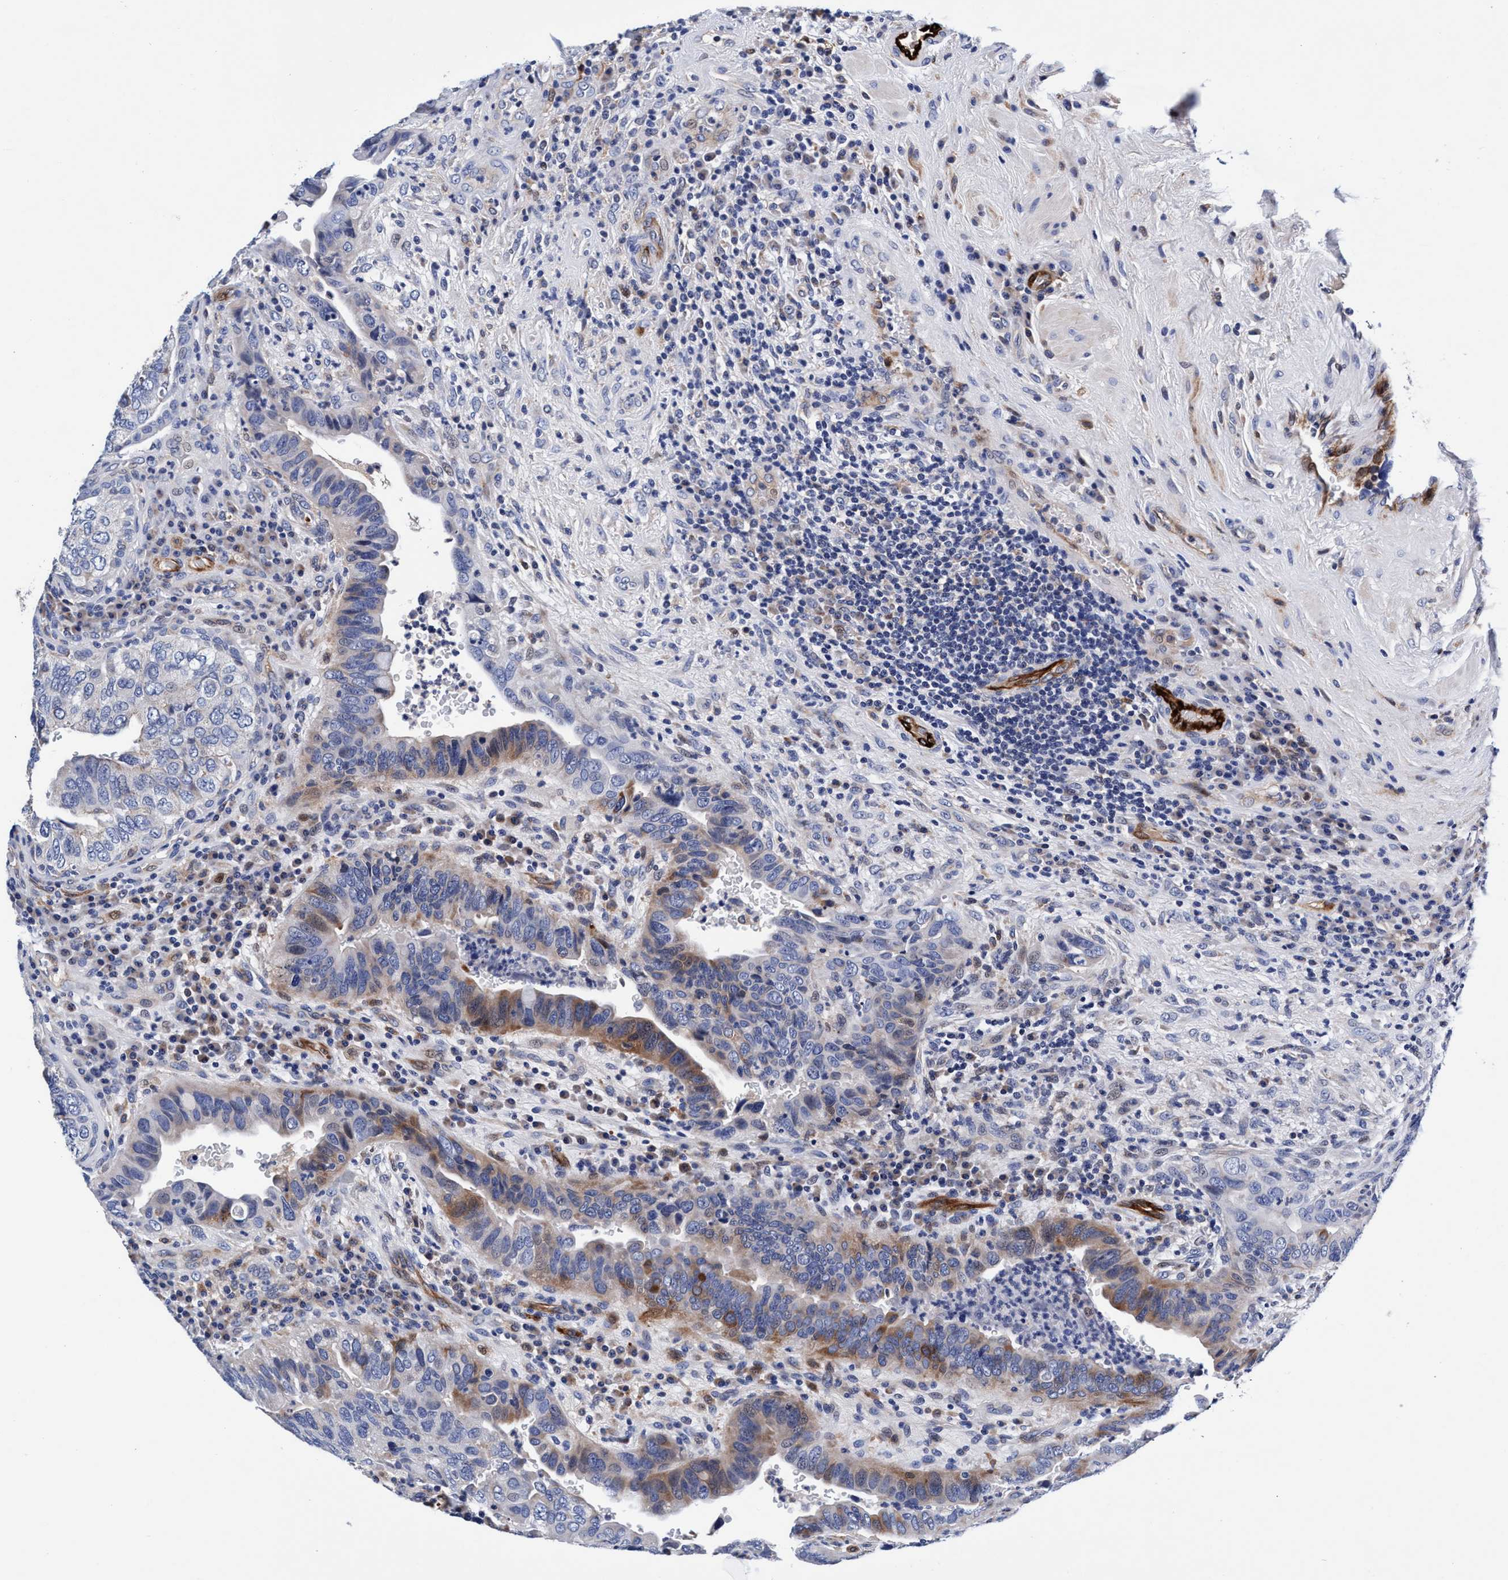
{"staining": {"intensity": "moderate", "quantity": "<25%", "location": "cytoplasmic/membranous"}, "tissue": "urothelial cancer", "cell_type": "Tumor cells", "image_type": "cancer", "snomed": [{"axis": "morphology", "description": "Urothelial carcinoma, High grade"}, {"axis": "topography", "description": "Urinary bladder"}], "caption": "High-grade urothelial carcinoma stained with a protein marker reveals moderate staining in tumor cells.", "gene": "UBALD2", "patient": {"sex": "female", "age": 82}}